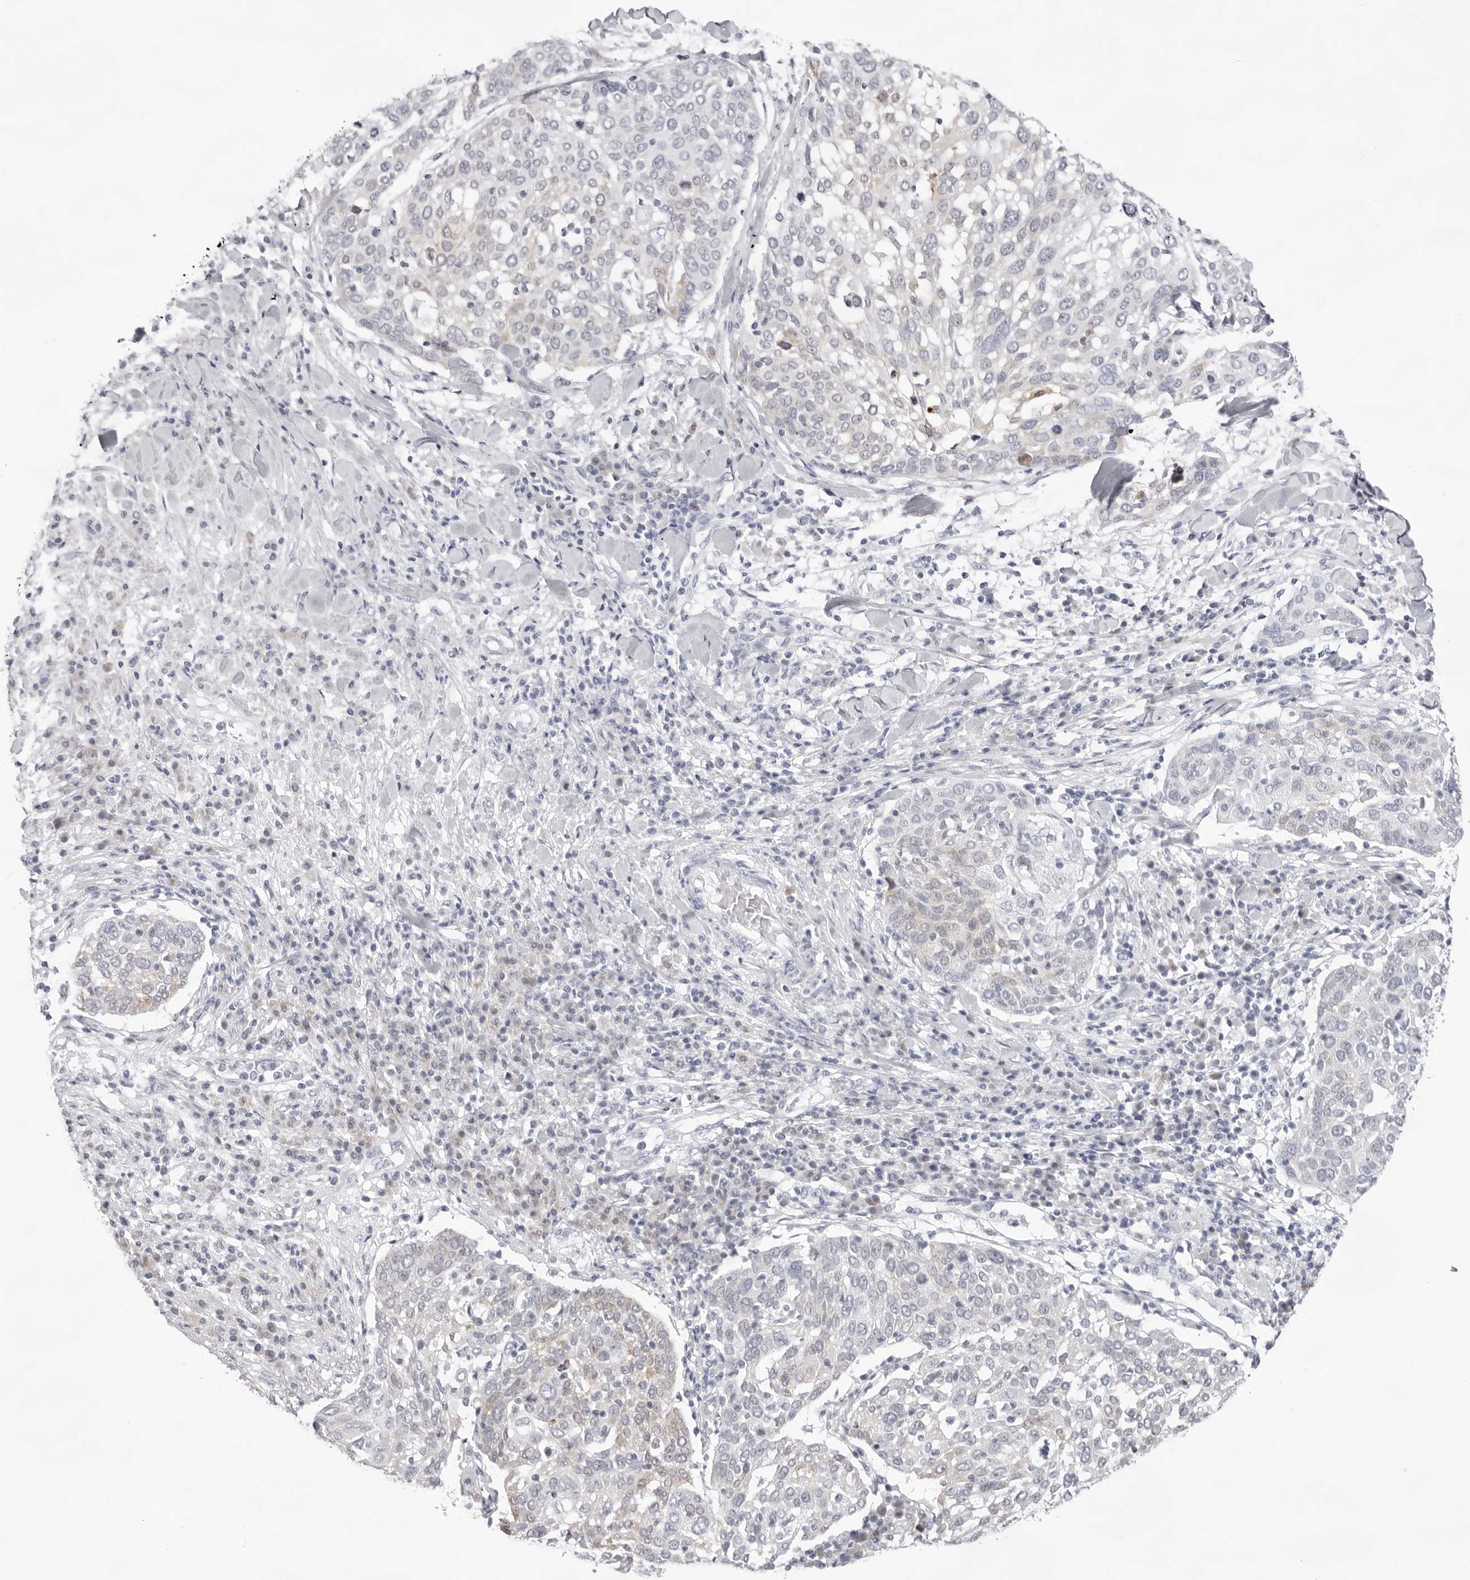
{"staining": {"intensity": "weak", "quantity": "<25%", "location": "cytoplasmic/membranous"}, "tissue": "lung cancer", "cell_type": "Tumor cells", "image_type": "cancer", "snomed": [{"axis": "morphology", "description": "Squamous cell carcinoma, NOS"}, {"axis": "topography", "description": "Lung"}], "caption": "Micrograph shows no protein positivity in tumor cells of lung cancer tissue. (DAB (3,3'-diaminobenzidine) immunohistochemistry (IHC), high magnification).", "gene": "SMIM2", "patient": {"sex": "male", "age": 65}}